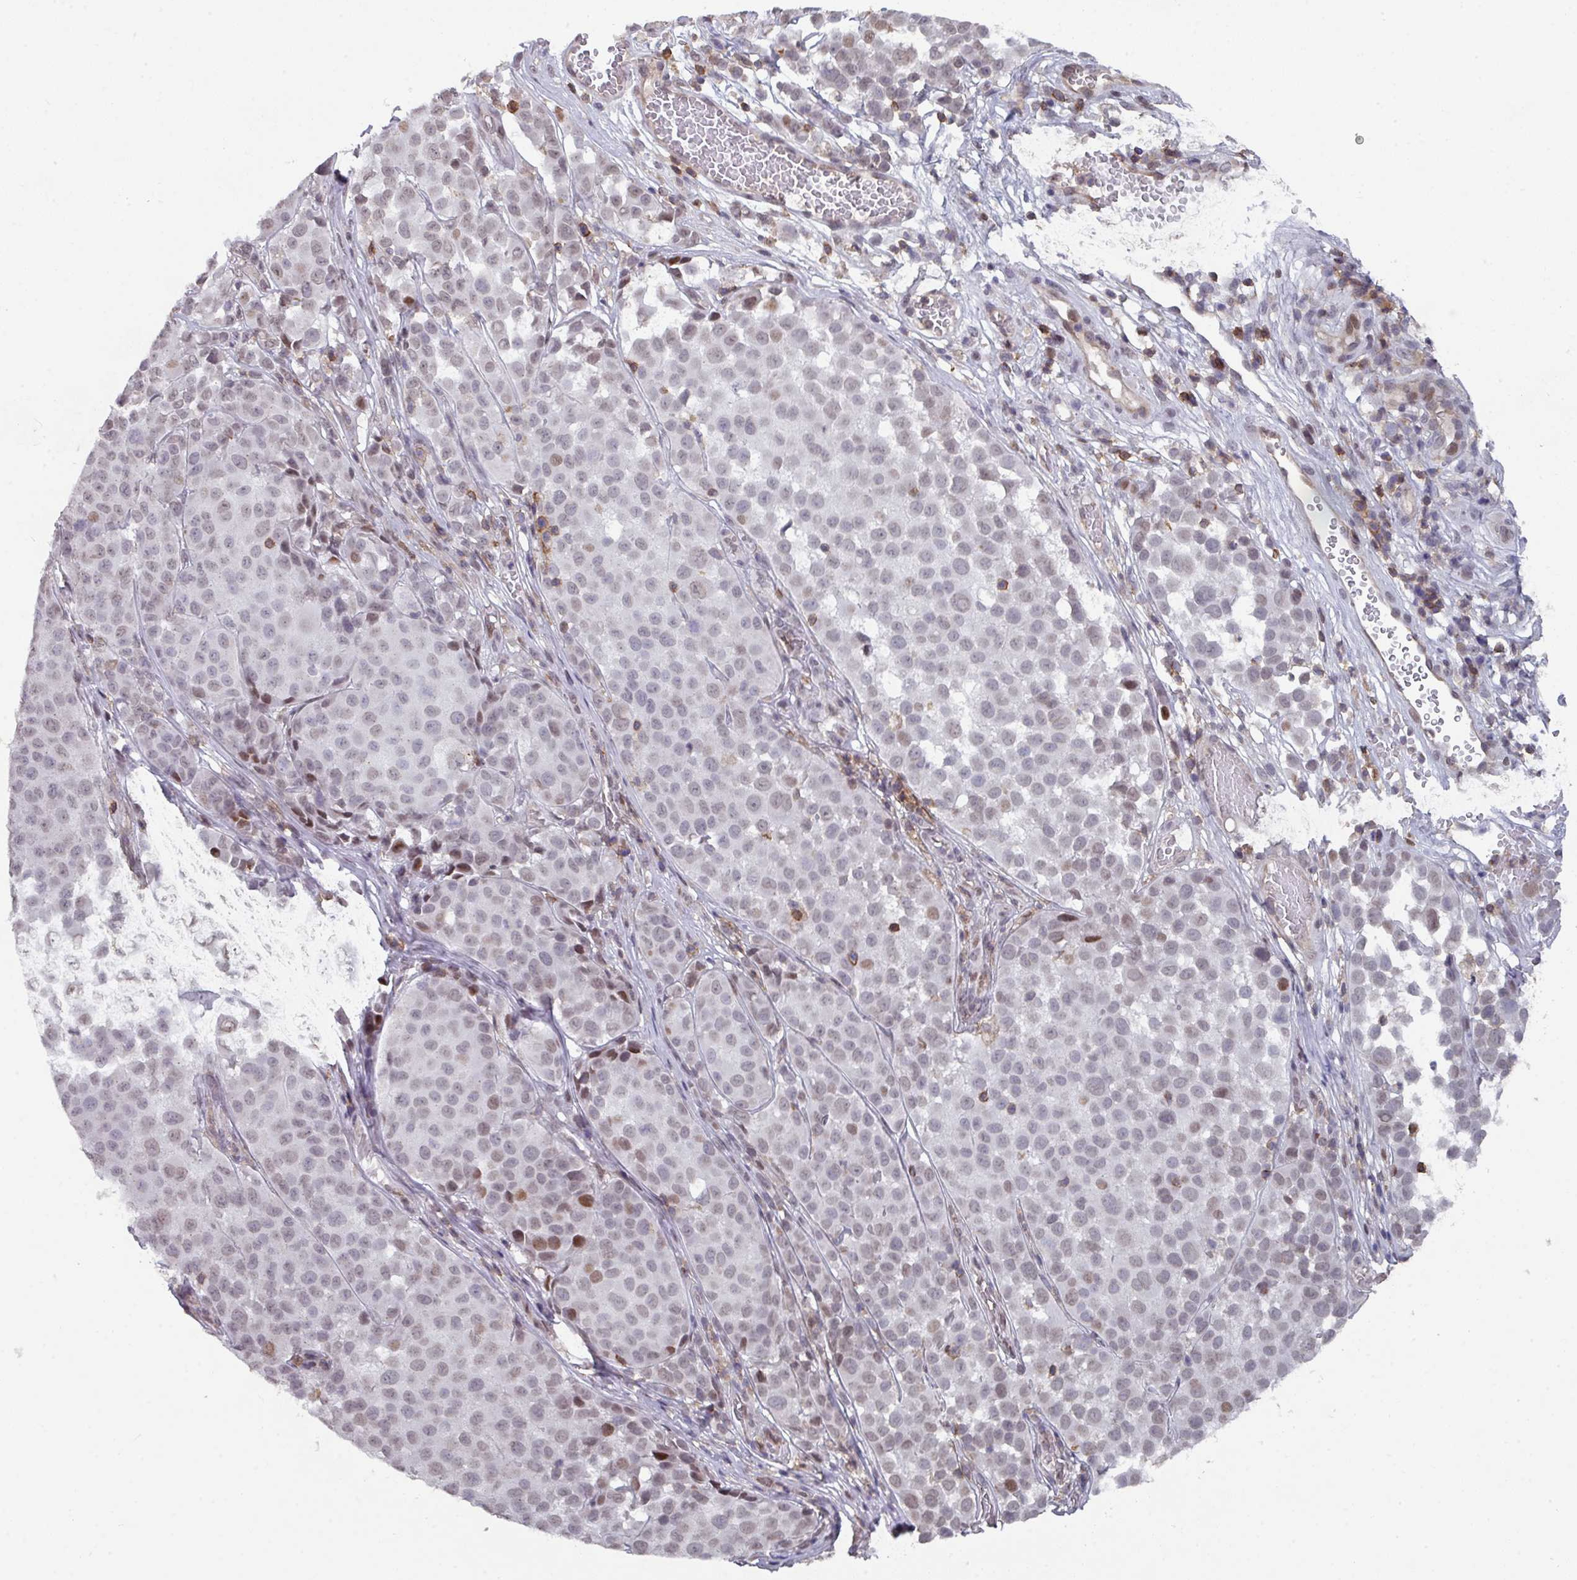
{"staining": {"intensity": "weak", "quantity": ">75%", "location": "nuclear"}, "tissue": "melanoma", "cell_type": "Tumor cells", "image_type": "cancer", "snomed": [{"axis": "morphology", "description": "Malignant melanoma, NOS"}, {"axis": "topography", "description": "Skin"}], "caption": "Immunohistochemical staining of malignant melanoma exhibits low levels of weak nuclear staining in approximately >75% of tumor cells.", "gene": "RASAL3", "patient": {"sex": "male", "age": 64}}